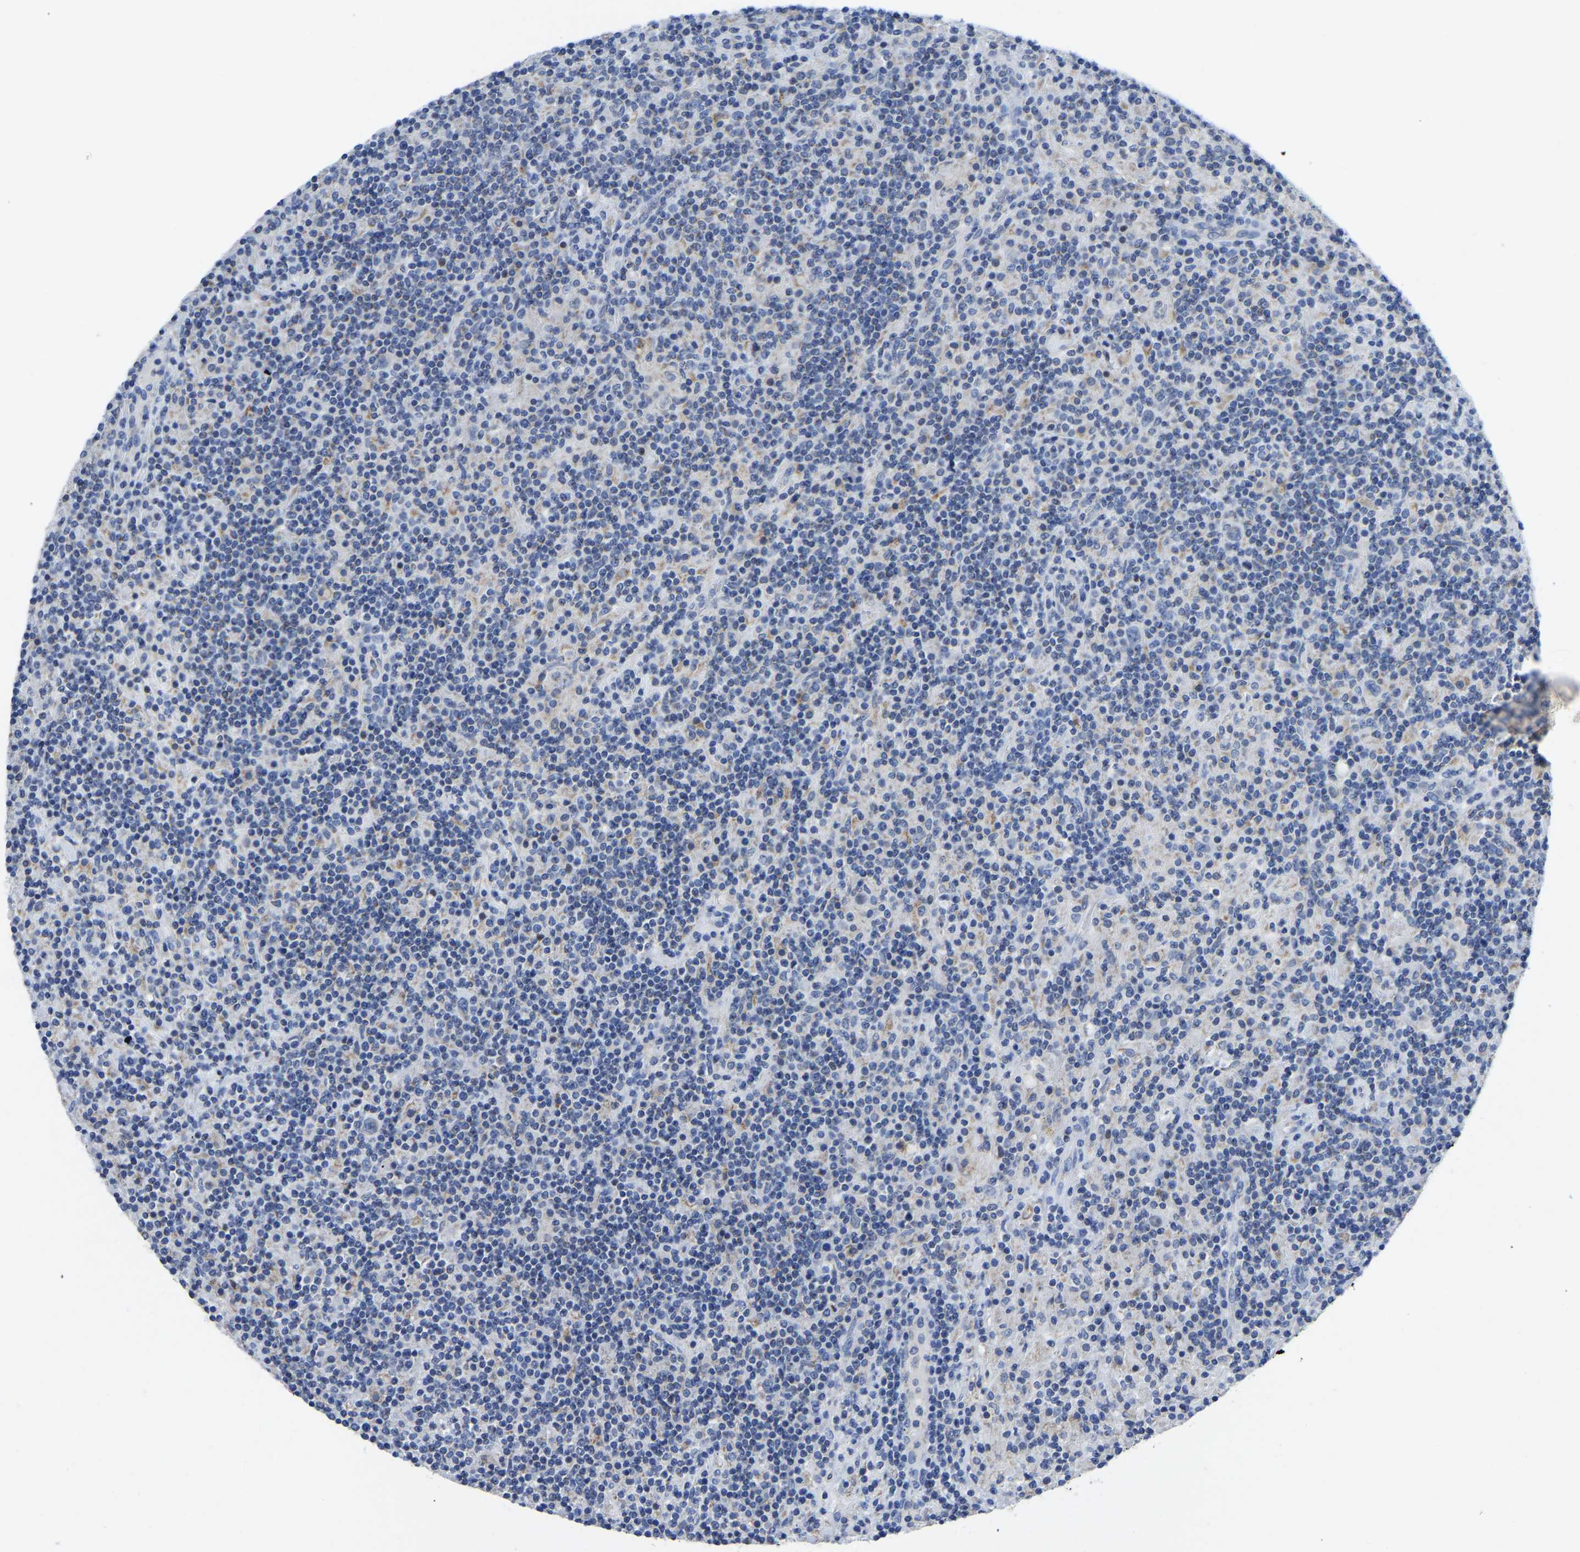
{"staining": {"intensity": "negative", "quantity": "none", "location": "none"}, "tissue": "lymphoma", "cell_type": "Tumor cells", "image_type": "cancer", "snomed": [{"axis": "morphology", "description": "Hodgkin's disease, NOS"}, {"axis": "topography", "description": "Lymph node"}], "caption": "The image displays no significant expression in tumor cells of lymphoma.", "gene": "ETFA", "patient": {"sex": "male", "age": 70}}